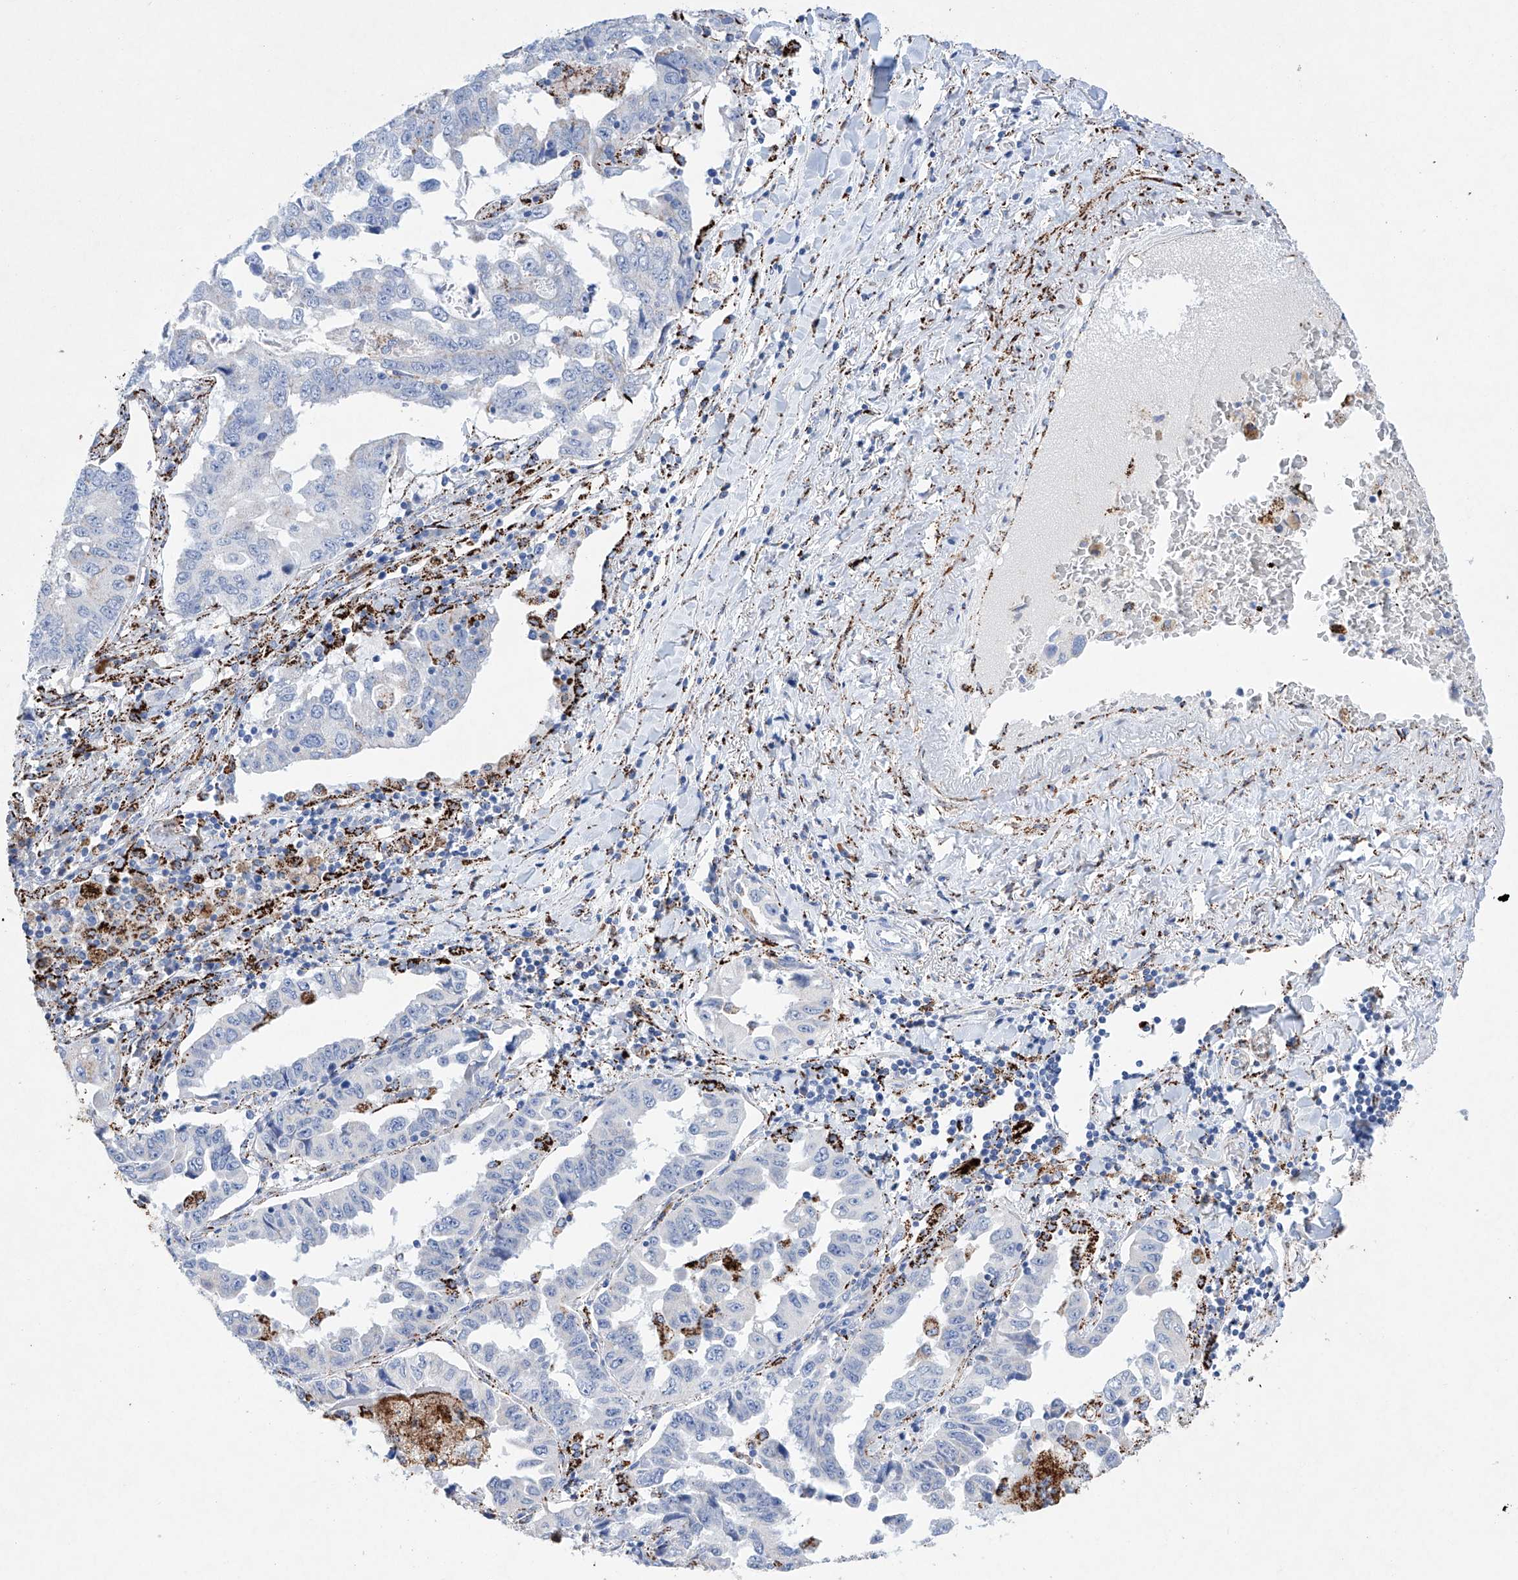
{"staining": {"intensity": "moderate", "quantity": "<25%", "location": "cytoplasmic/membranous"}, "tissue": "lung cancer", "cell_type": "Tumor cells", "image_type": "cancer", "snomed": [{"axis": "morphology", "description": "Adenocarcinoma, NOS"}, {"axis": "topography", "description": "Lung"}], "caption": "An image of human lung cancer (adenocarcinoma) stained for a protein exhibits moderate cytoplasmic/membranous brown staining in tumor cells.", "gene": "NRROS", "patient": {"sex": "female", "age": 51}}